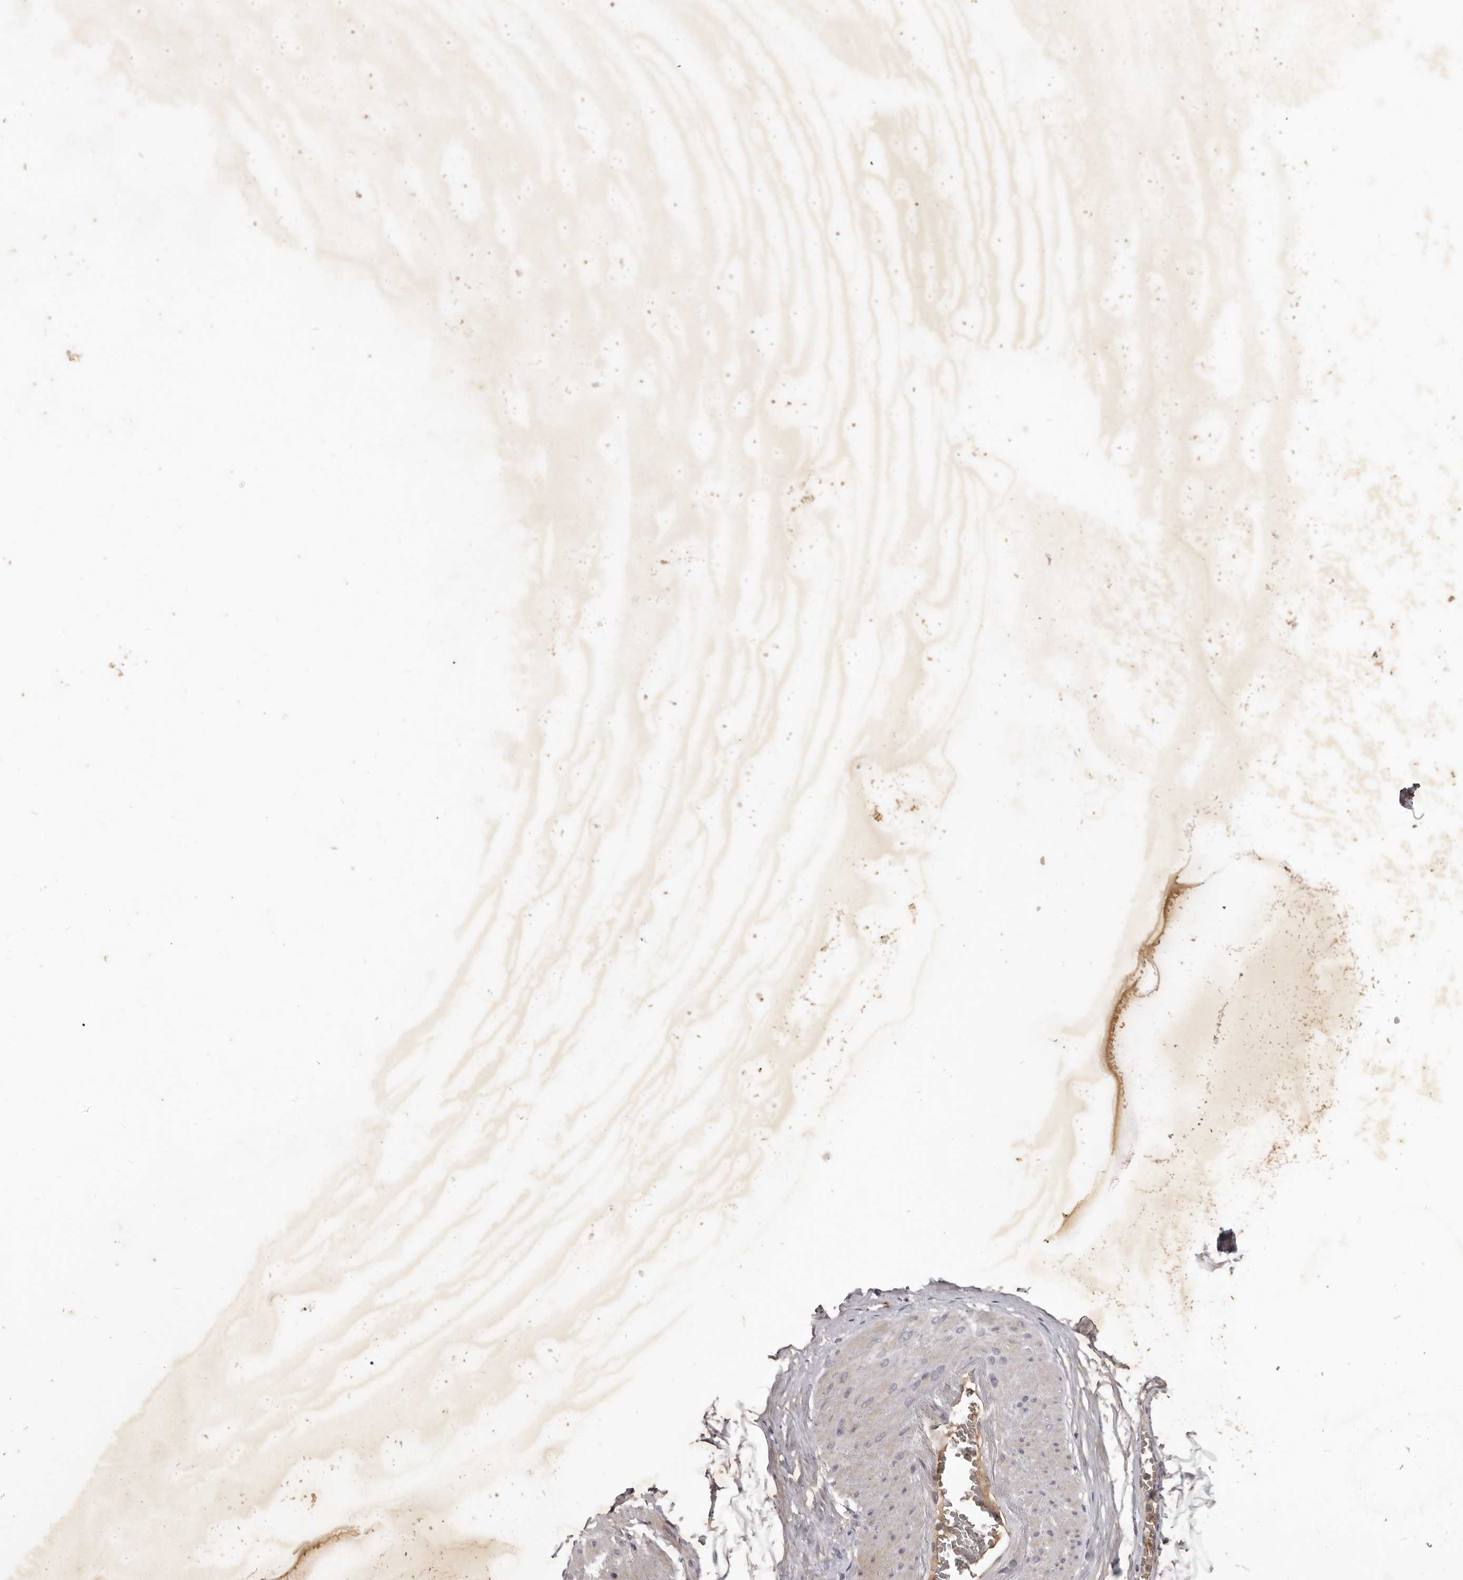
{"staining": {"intensity": "weak", "quantity": ">75%", "location": "cytoplasmic/membranous"}, "tissue": "adipose tissue", "cell_type": "Adipocytes", "image_type": "normal", "snomed": [{"axis": "morphology", "description": "Normal tissue, NOS"}, {"axis": "morphology", "description": "Adenocarcinoma, Low grade"}, {"axis": "topography", "description": "Prostate"}, {"axis": "topography", "description": "Peripheral nerve tissue"}], "caption": "IHC (DAB (3,3'-diaminobenzidine)) staining of benign human adipose tissue demonstrates weak cytoplasmic/membranous protein positivity in about >75% of adipocytes.", "gene": "NMUR1", "patient": {"sex": "male", "age": 63}}